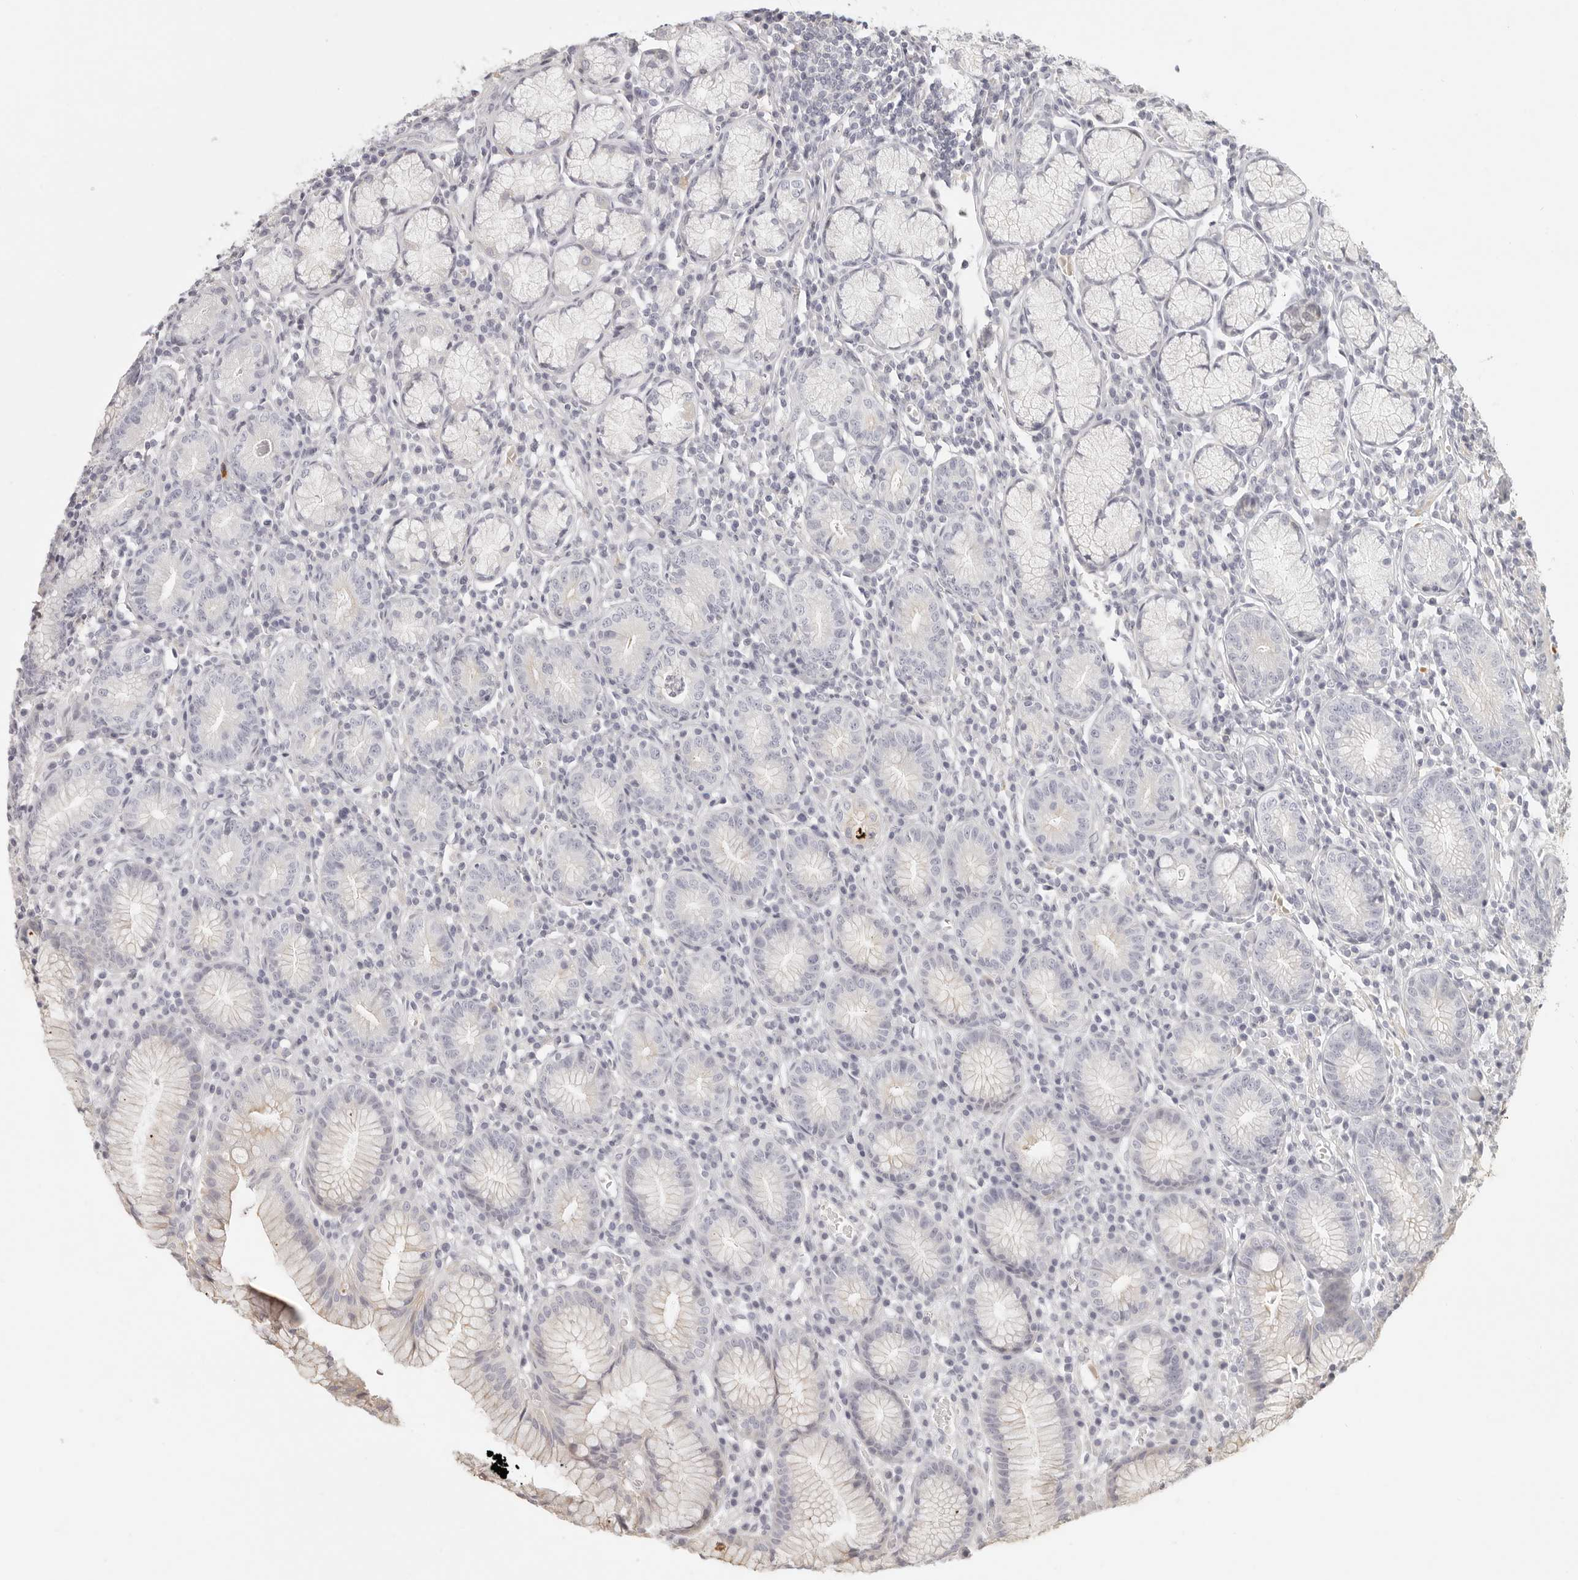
{"staining": {"intensity": "negative", "quantity": "none", "location": "none"}, "tissue": "stomach", "cell_type": "Glandular cells", "image_type": "normal", "snomed": [{"axis": "morphology", "description": "Normal tissue, NOS"}, {"axis": "topography", "description": "Stomach"}], "caption": "This is a photomicrograph of immunohistochemistry (IHC) staining of benign stomach, which shows no expression in glandular cells. (DAB immunohistochemistry (IHC) with hematoxylin counter stain).", "gene": "RXFP1", "patient": {"sex": "male", "age": 55}}